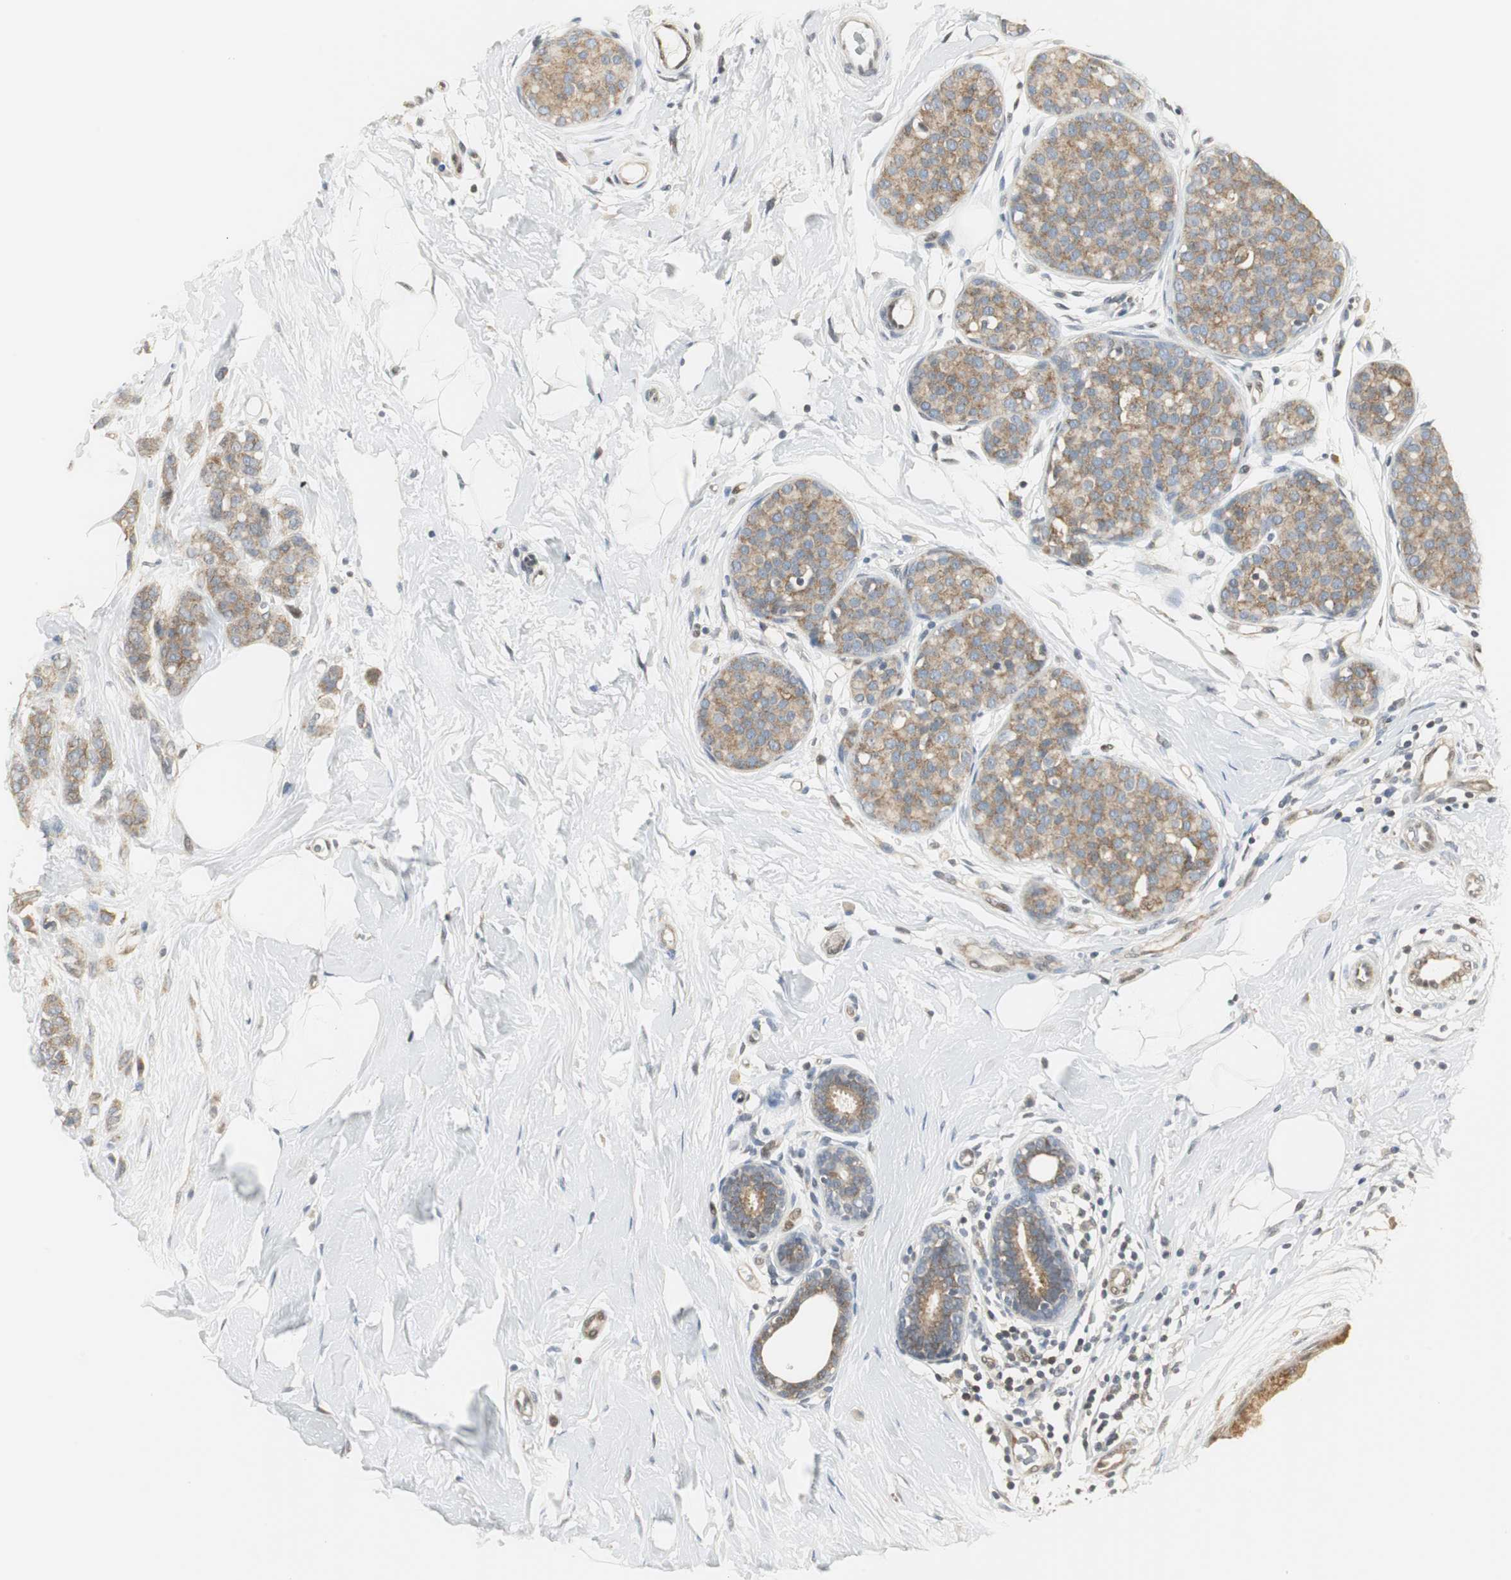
{"staining": {"intensity": "moderate", "quantity": ">75%", "location": "cytoplasmic/membranous"}, "tissue": "breast cancer", "cell_type": "Tumor cells", "image_type": "cancer", "snomed": [{"axis": "morphology", "description": "Lobular carcinoma, in situ"}, {"axis": "morphology", "description": "Lobular carcinoma"}, {"axis": "topography", "description": "Breast"}], "caption": "This micrograph shows immunohistochemistry (IHC) staining of human lobular carcinoma in situ (breast), with medium moderate cytoplasmic/membranous expression in about >75% of tumor cells.", "gene": "CCT5", "patient": {"sex": "female", "age": 41}}